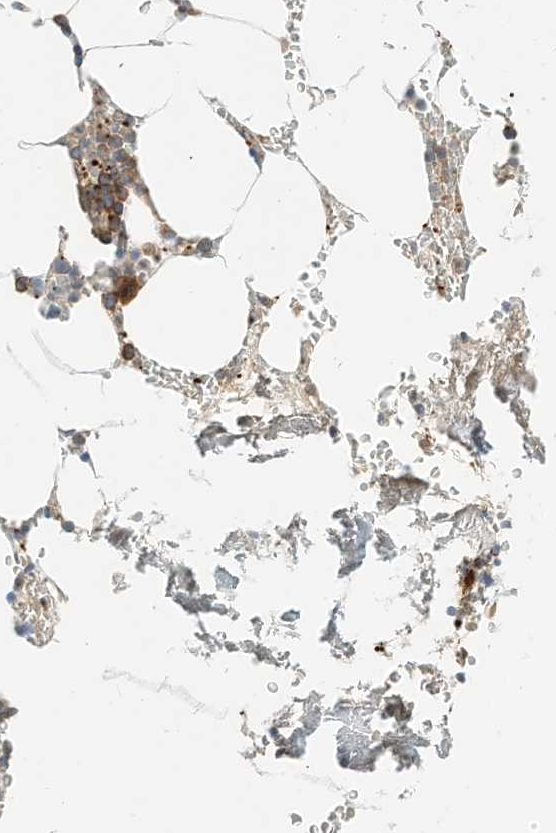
{"staining": {"intensity": "moderate", "quantity": "<25%", "location": "cytoplasmic/membranous"}, "tissue": "bone marrow", "cell_type": "Hematopoietic cells", "image_type": "normal", "snomed": [{"axis": "morphology", "description": "Normal tissue, NOS"}, {"axis": "topography", "description": "Bone marrow"}], "caption": "Approximately <25% of hematopoietic cells in benign bone marrow display moderate cytoplasmic/membranous protein staining as visualized by brown immunohistochemical staining.", "gene": "OFD1", "patient": {"sex": "male", "age": 70}}